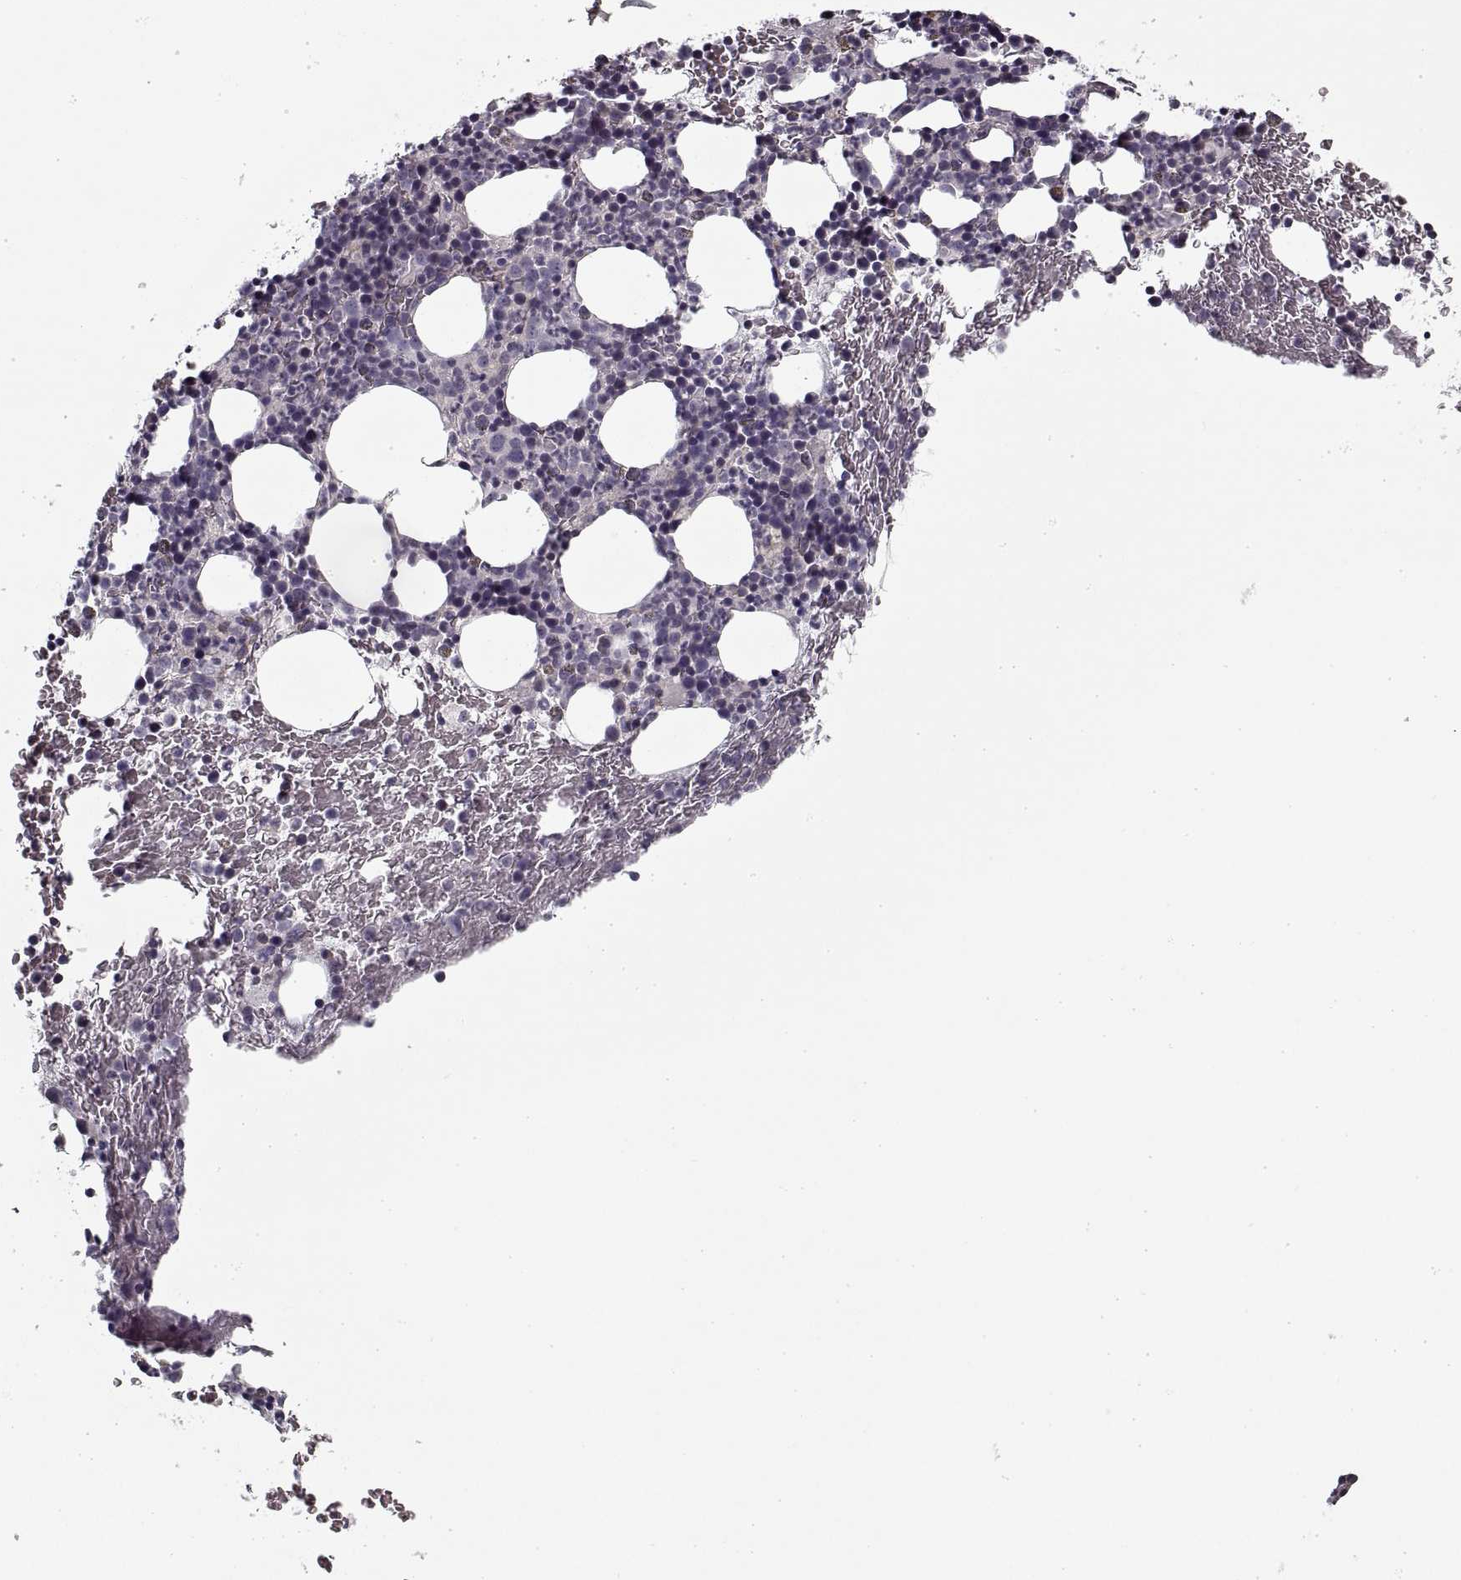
{"staining": {"intensity": "negative", "quantity": "none", "location": "none"}, "tissue": "bone marrow", "cell_type": "Hematopoietic cells", "image_type": "normal", "snomed": [{"axis": "morphology", "description": "Normal tissue, NOS"}, {"axis": "topography", "description": "Bone marrow"}], "caption": "High magnification brightfield microscopy of normal bone marrow stained with DAB (brown) and counterstained with hematoxylin (blue): hematopoietic cells show no significant positivity. (DAB (3,3'-diaminobenzidine) immunohistochemistry with hematoxylin counter stain).", "gene": "LAMB2", "patient": {"sex": "male", "age": 72}}